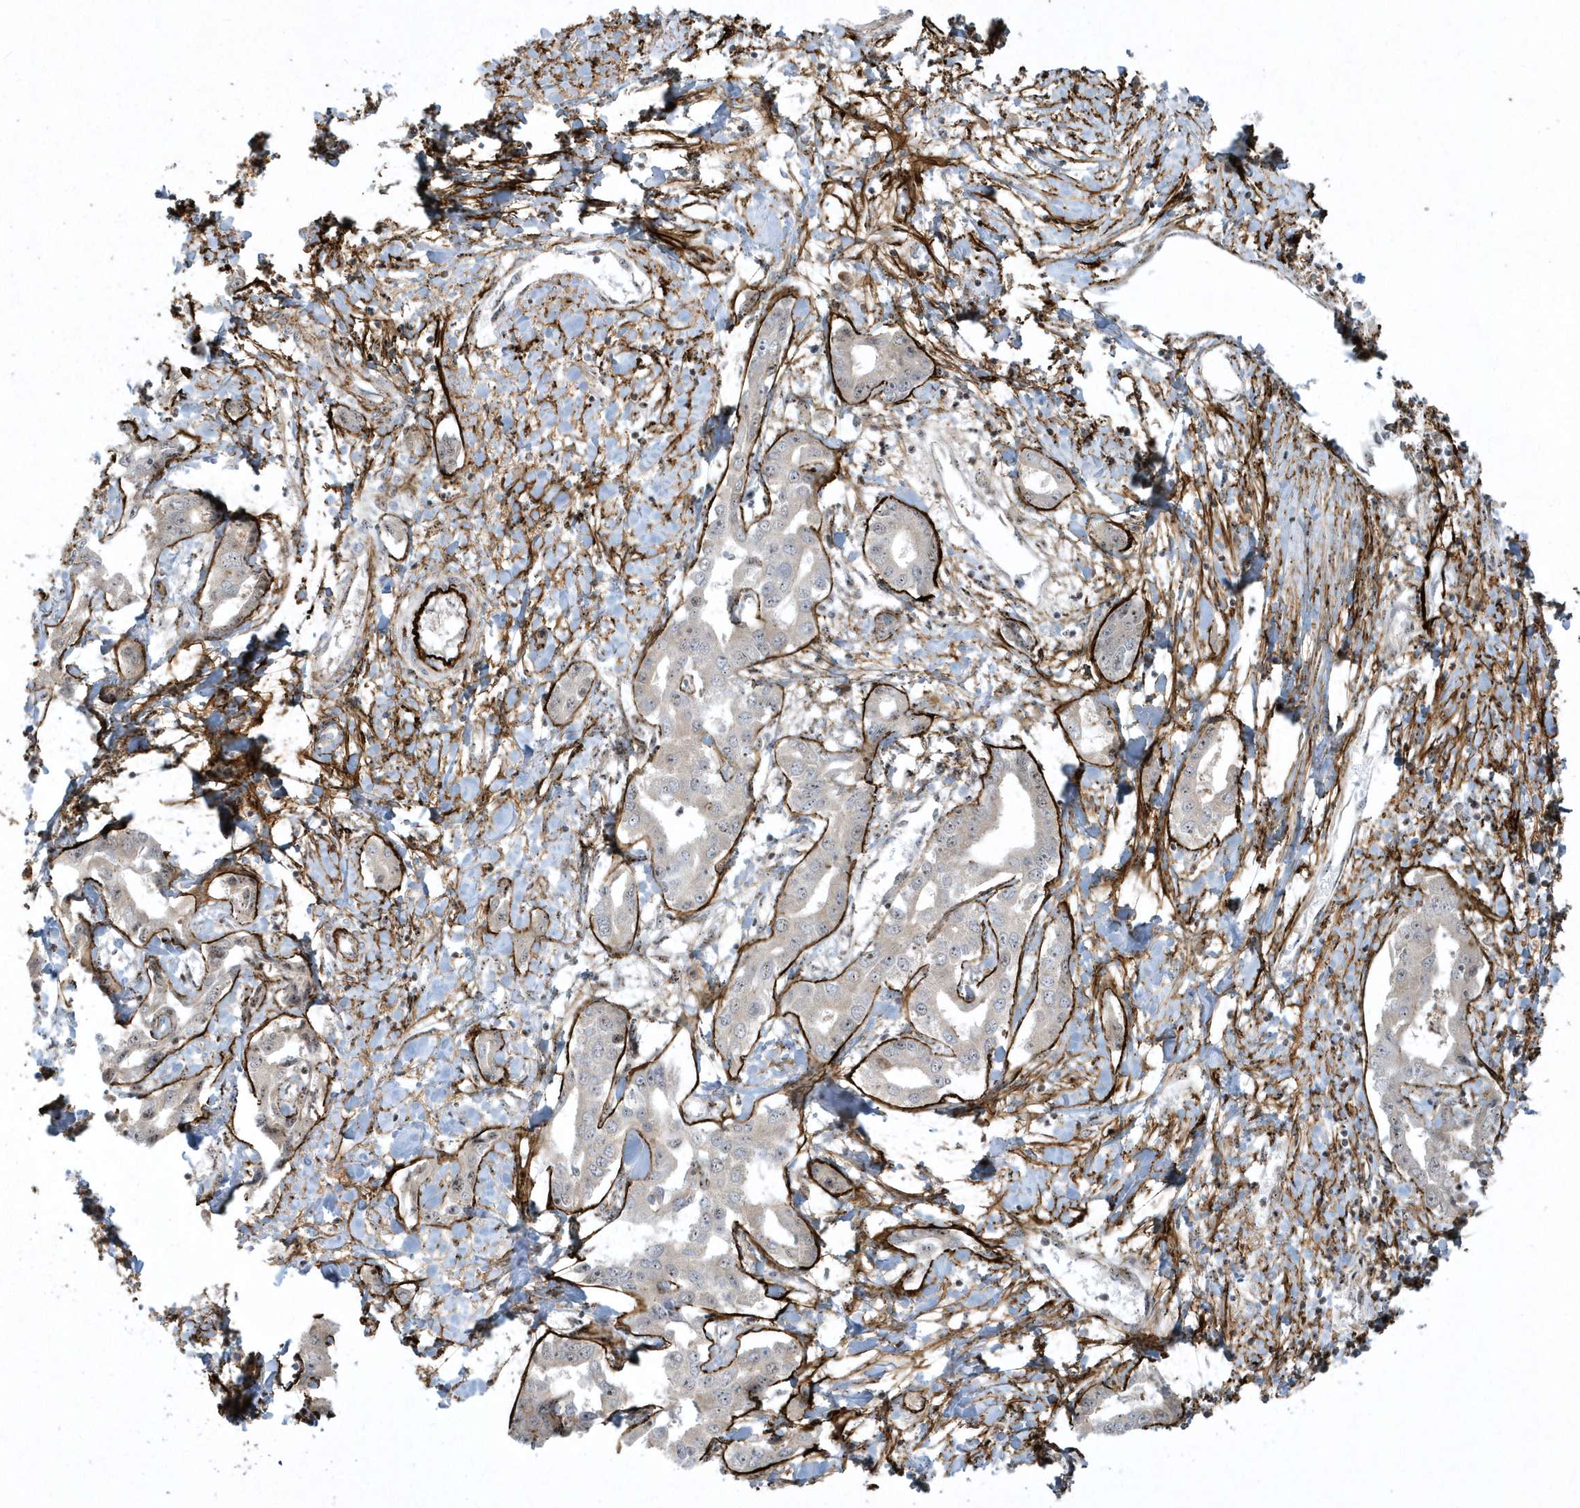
{"staining": {"intensity": "negative", "quantity": "none", "location": "none"}, "tissue": "liver cancer", "cell_type": "Tumor cells", "image_type": "cancer", "snomed": [{"axis": "morphology", "description": "Cholangiocarcinoma"}, {"axis": "topography", "description": "Liver"}], "caption": "Cholangiocarcinoma (liver) was stained to show a protein in brown. There is no significant staining in tumor cells.", "gene": "MASP2", "patient": {"sex": "male", "age": 59}}